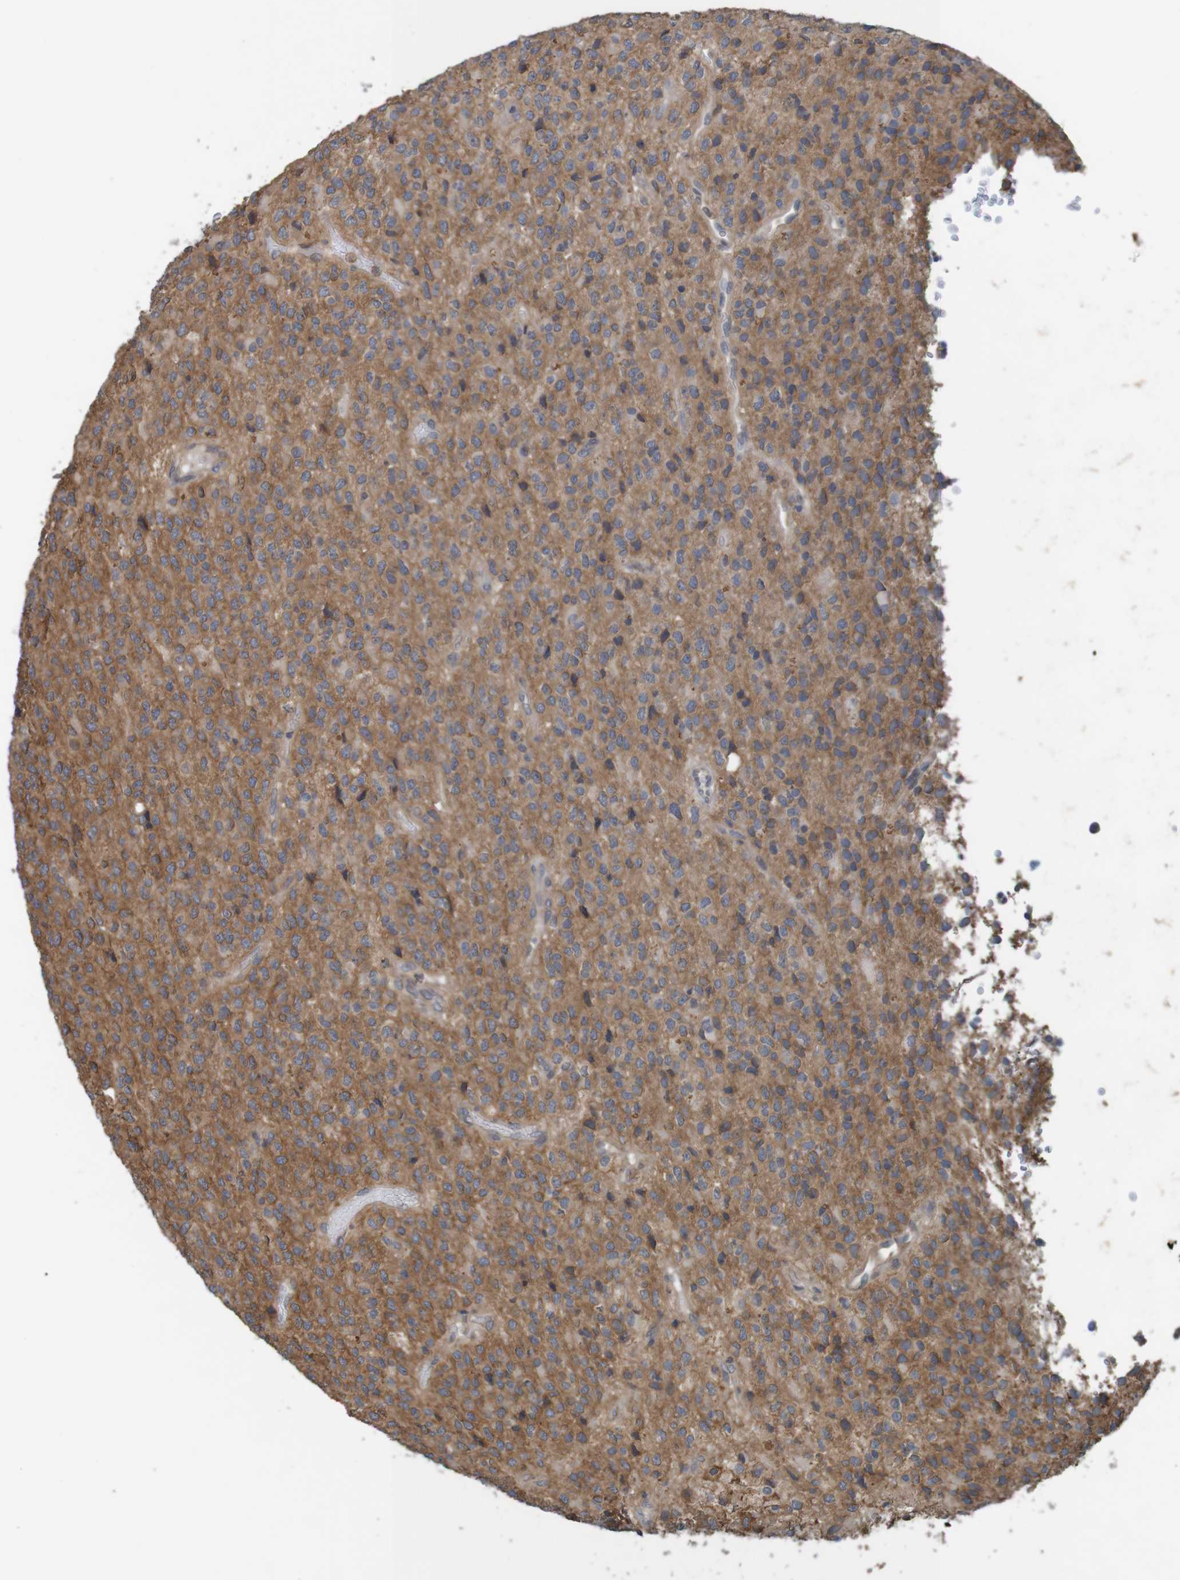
{"staining": {"intensity": "weak", "quantity": ">75%", "location": "cytoplasmic/membranous"}, "tissue": "glioma", "cell_type": "Tumor cells", "image_type": "cancer", "snomed": [{"axis": "morphology", "description": "Glioma, malignant, High grade"}, {"axis": "topography", "description": "pancreas cauda"}], "caption": "Brown immunohistochemical staining in glioma exhibits weak cytoplasmic/membranous positivity in about >75% of tumor cells.", "gene": "ARHGEF11", "patient": {"sex": "male", "age": 60}}